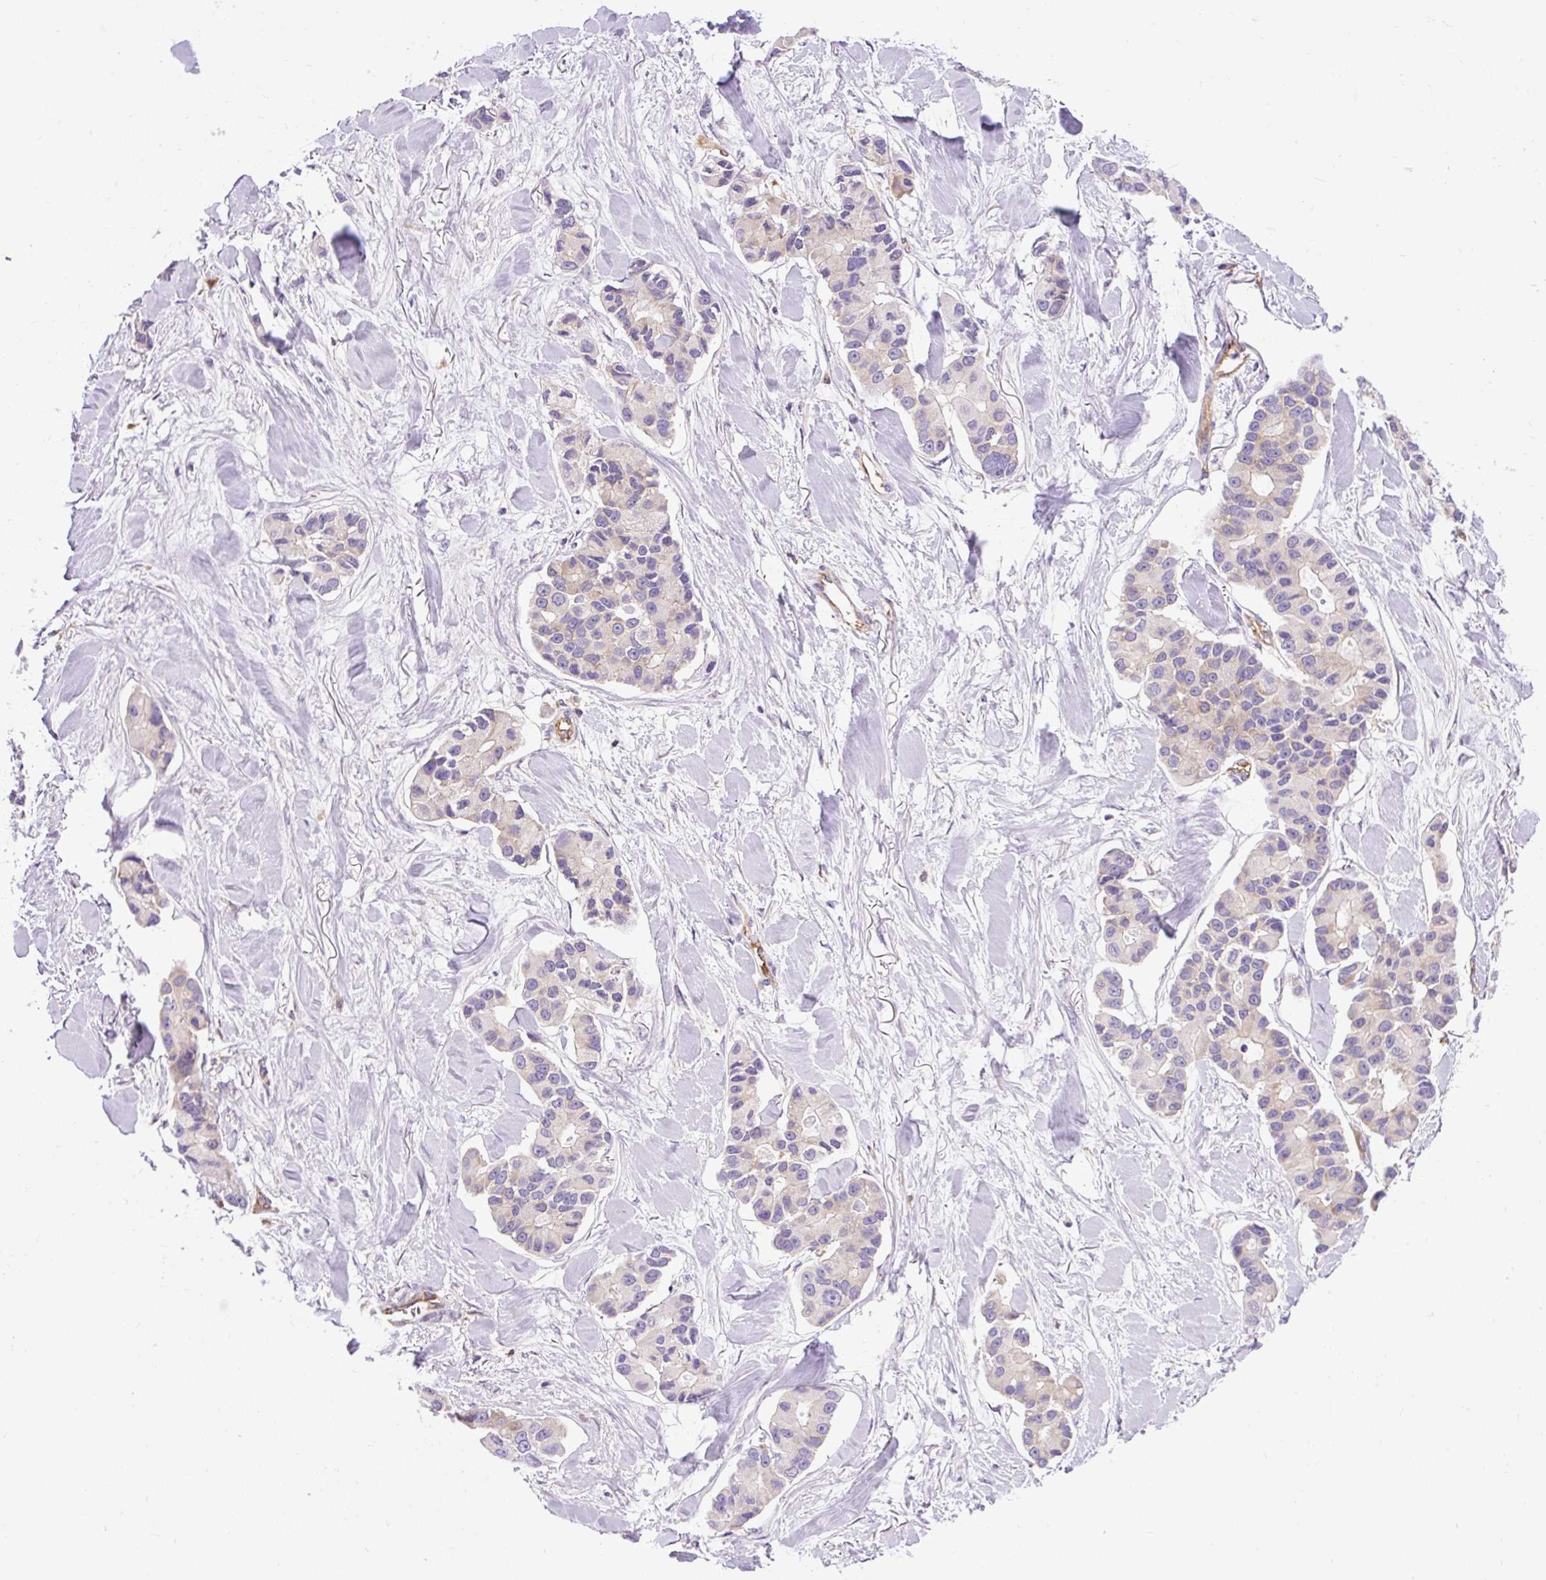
{"staining": {"intensity": "negative", "quantity": "none", "location": "none"}, "tissue": "lung cancer", "cell_type": "Tumor cells", "image_type": "cancer", "snomed": [{"axis": "morphology", "description": "Adenocarcinoma, NOS"}, {"axis": "topography", "description": "Lung"}], "caption": "Immunohistochemistry of adenocarcinoma (lung) displays no positivity in tumor cells. Nuclei are stained in blue.", "gene": "MAP1S", "patient": {"sex": "female", "age": 54}}